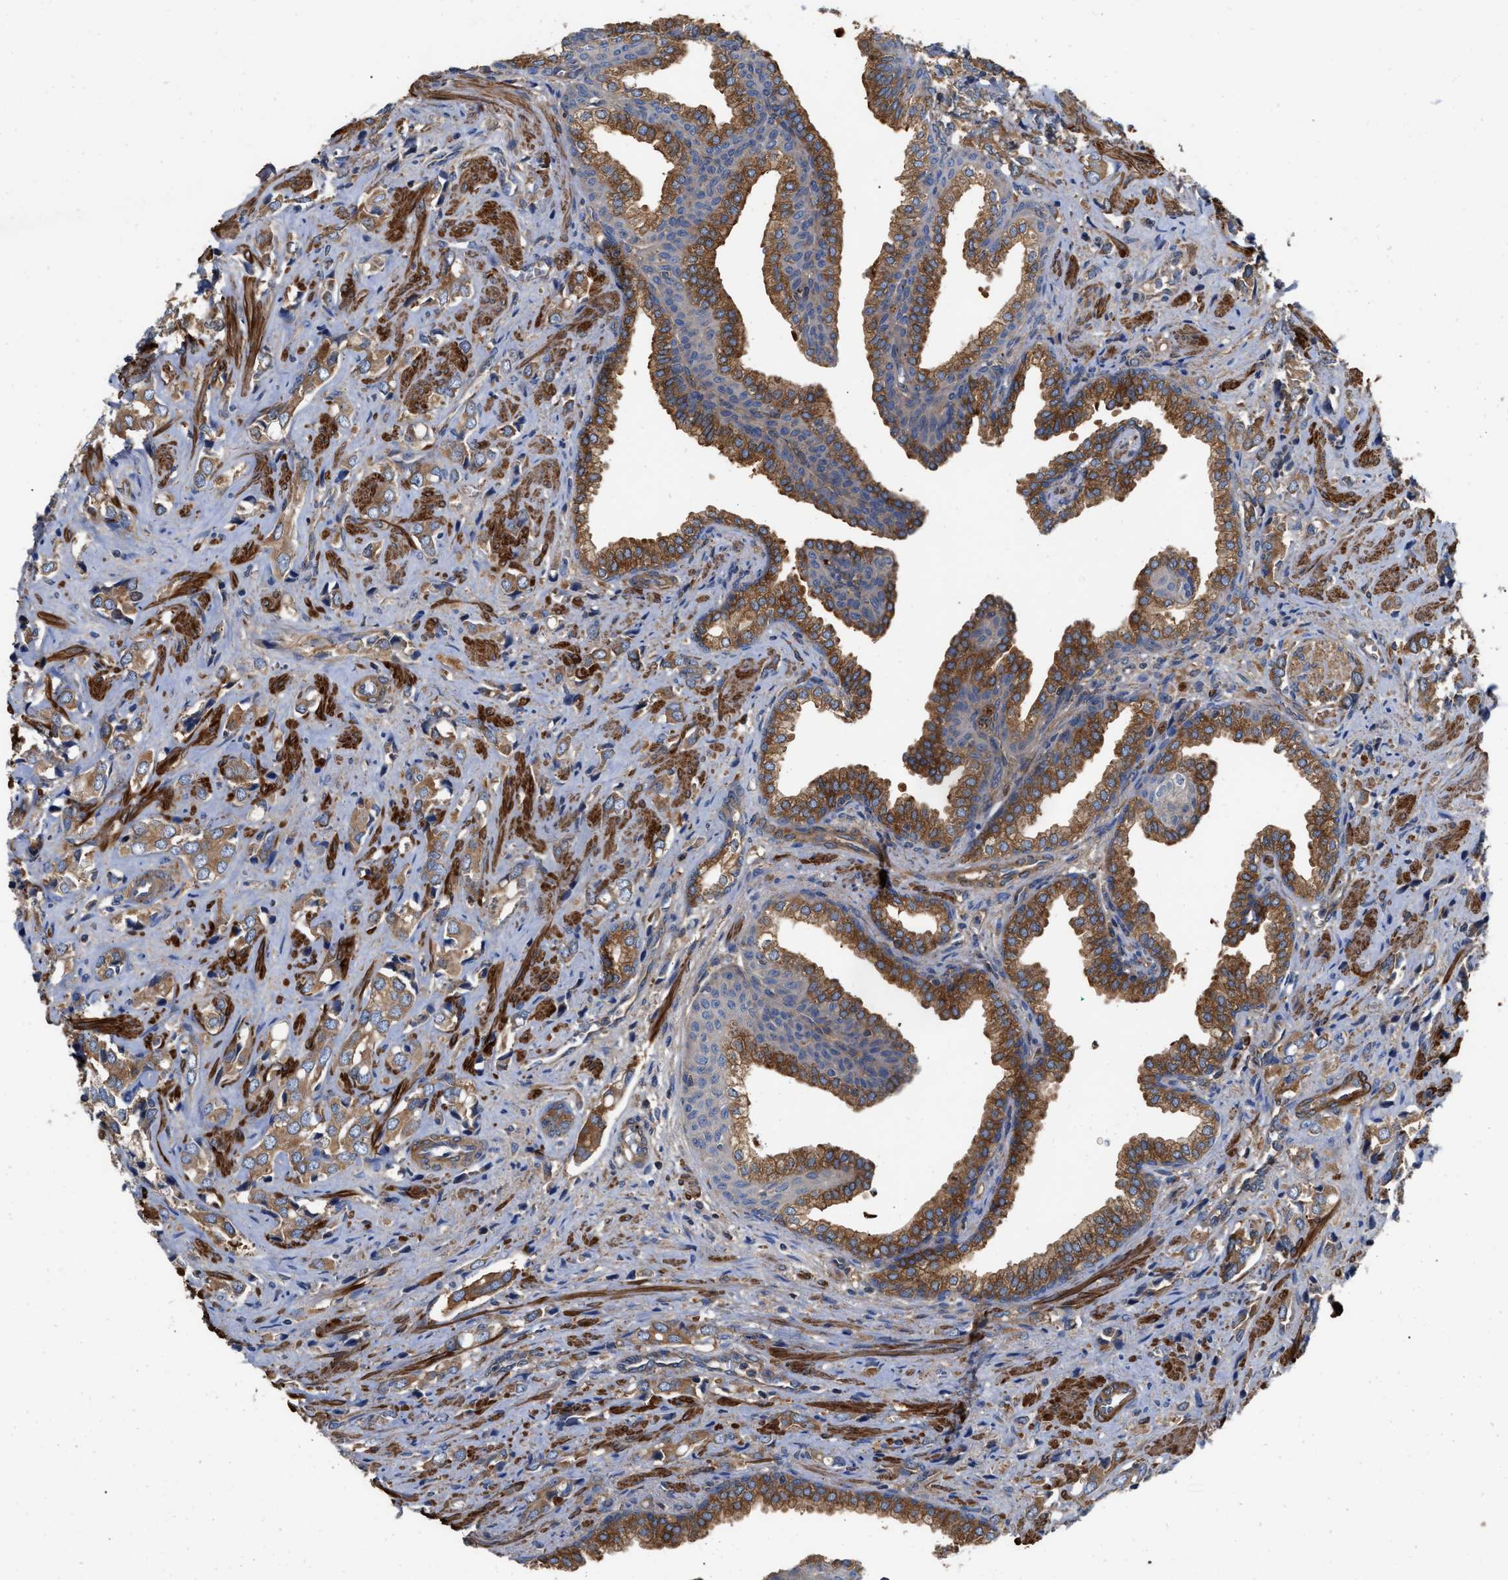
{"staining": {"intensity": "moderate", "quantity": ">75%", "location": "cytoplasmic/membranous"}, "tissue": "prostate cancer", "cell_type": "Tumor cells", "image_type": "cancer", "snomed": [{"axis": "morphology", "description": "Adenocarcinoma, High grade"}, {"axis": "topography", "description": "Prostate"}], "caption": "Human prostate cancer stained with a brown dye exhibits moderate cytoplasmic/membranous positive positivity in approximately >75% of tumor cells.", "gene": "RABEP1", "patient": {"sex": "male", "age": 52}}